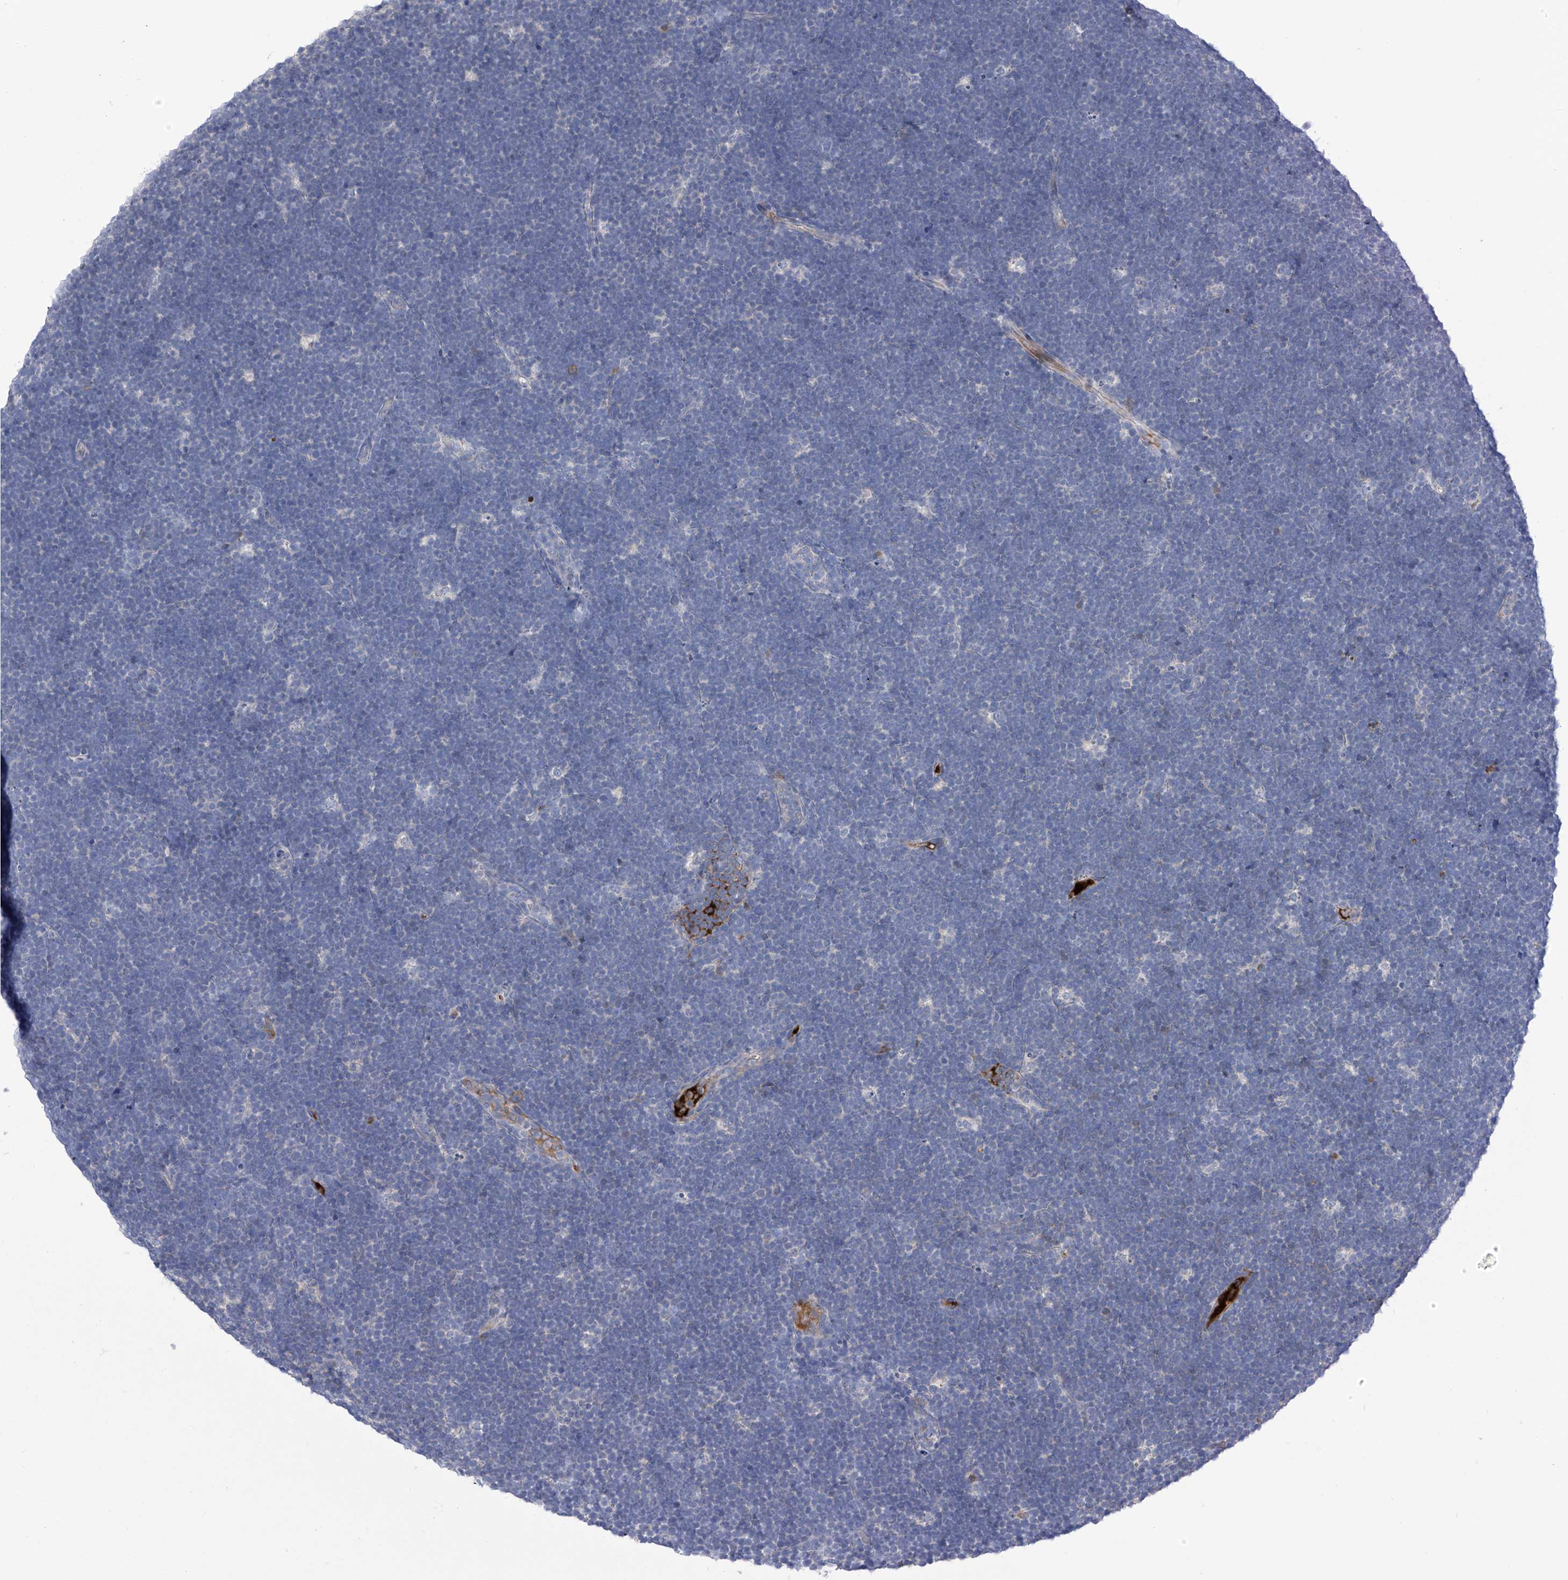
{"staining": {"intensity": "negative", "quantity": "none", "location": "none"}, "tissue": "lymphoma", "cell_type": "Tumor cells", "image_type": "cancer", "snomed": [{"axis": "morphology", "description": "Malignant lymphoma, non-Hodgkin's type, High grade"}, {"axis": "topography", "description": "Lymph node"}], "caption": "High power microscopy photomicrograph of an immunohistochemistry micrograph of lymphoma, revealing no significant expression in tumor cells.", "gene": "SLCO4A1", "patient": {"sex": "male", "age": 13}}